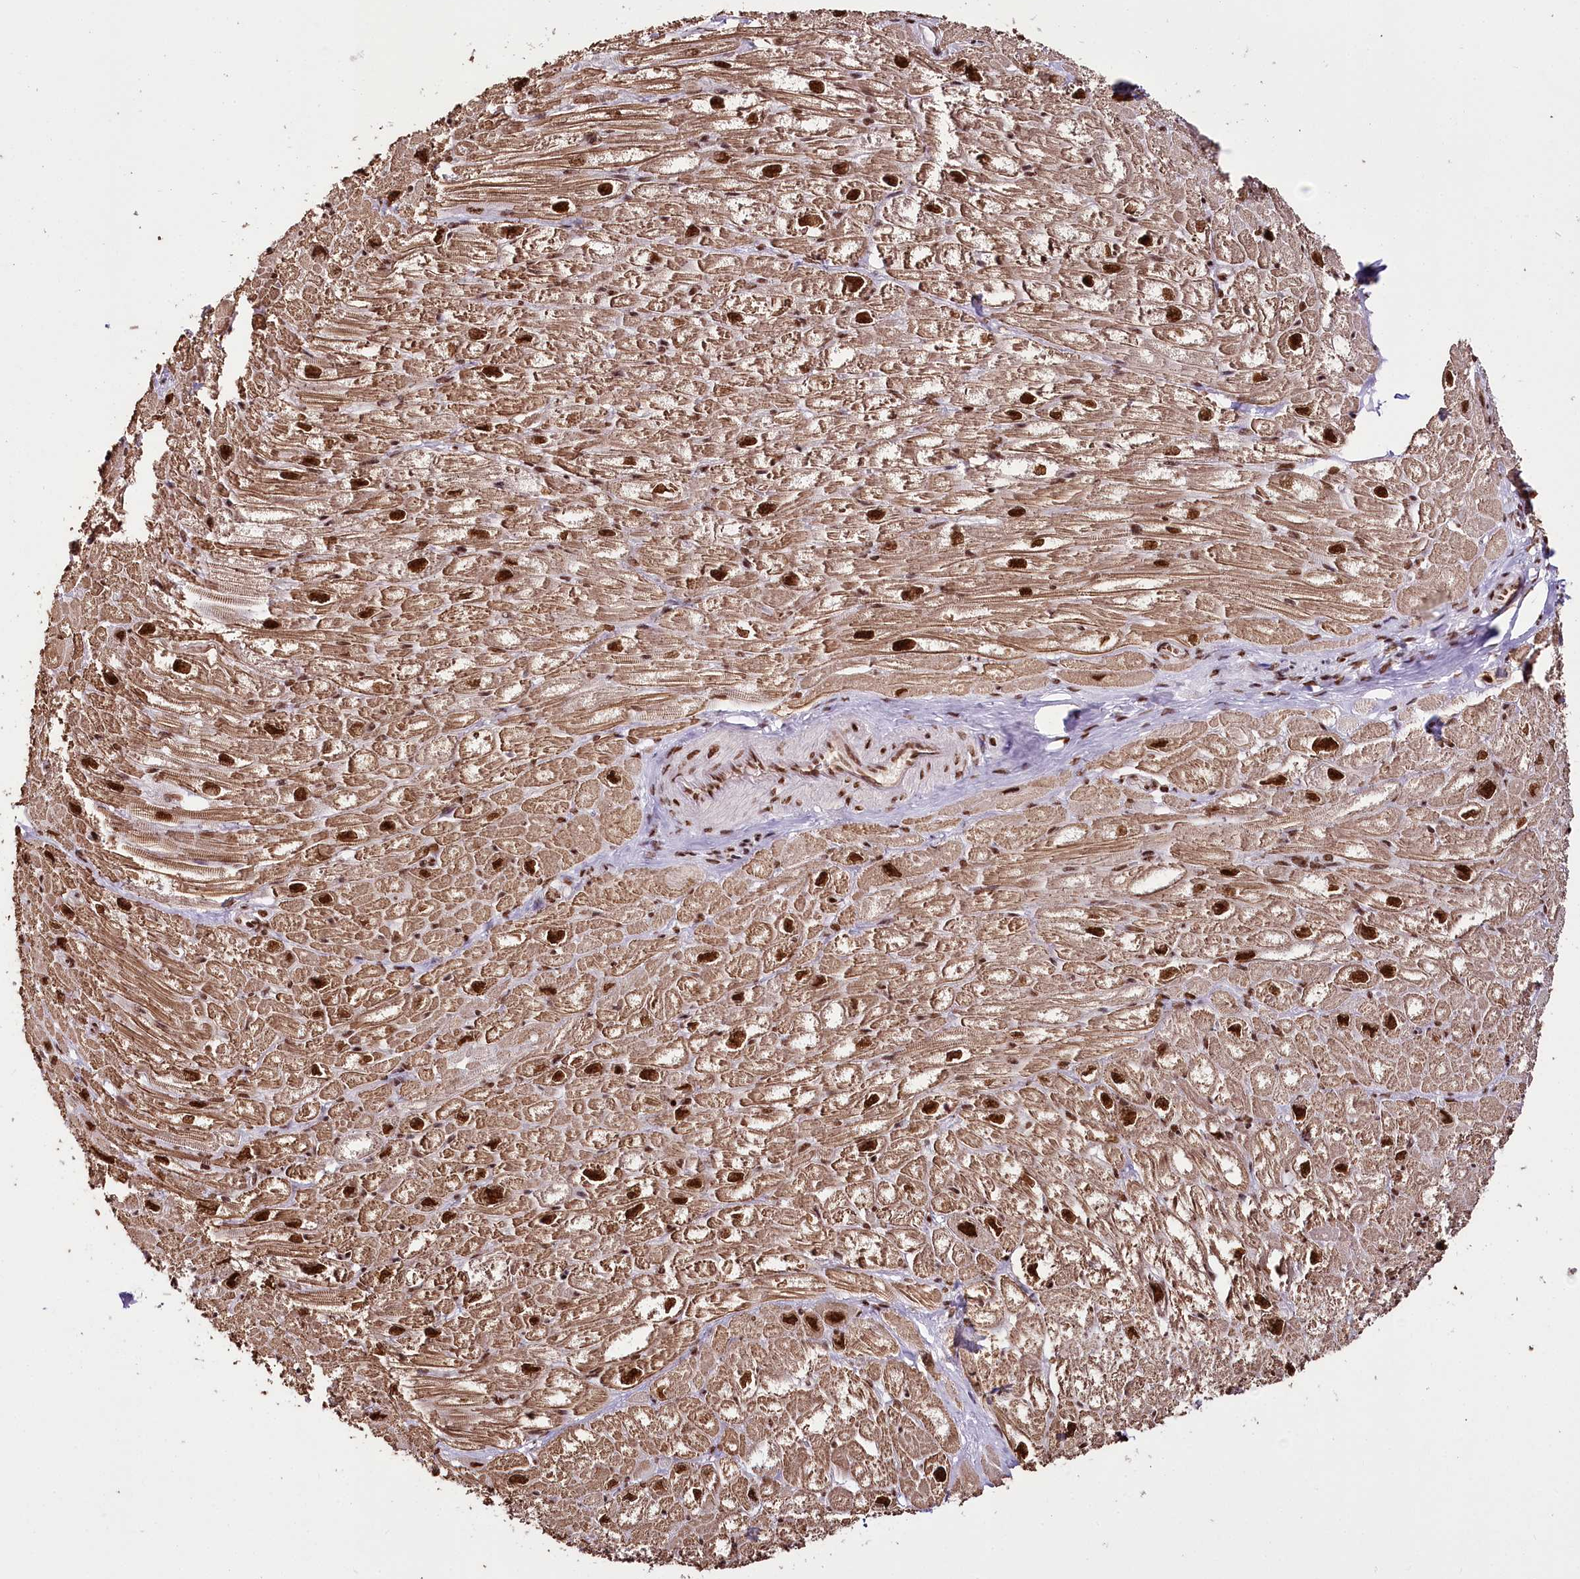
{"staining": {"intensity": "strong", "quantity": "25%-75%", "location": "cytoplasmic/membranous,nuclear"}, "tissue": "heart muscle", "cell_type": "Cardiomyocytes", "image_type": "normal", "snomed": [{"axis": "morphology", "description": "Normal tissue, NOS"}, {"axis": "topography", "description": "Heart"}], "caption": "Protein analysis of unremarkable heart muscle reveals strong cytoplasmic/membranous,nuclear expression in approximately 25%-75% of cardiomyocytes. The staining was performed using DAB (3,3'-diaminobenzidine), with brown indicating positive protein expression. Nuclei are stained blue with hematoxylin.", "gene": "SMARCE1", "patient": {"sex": "male", "age": 50}}